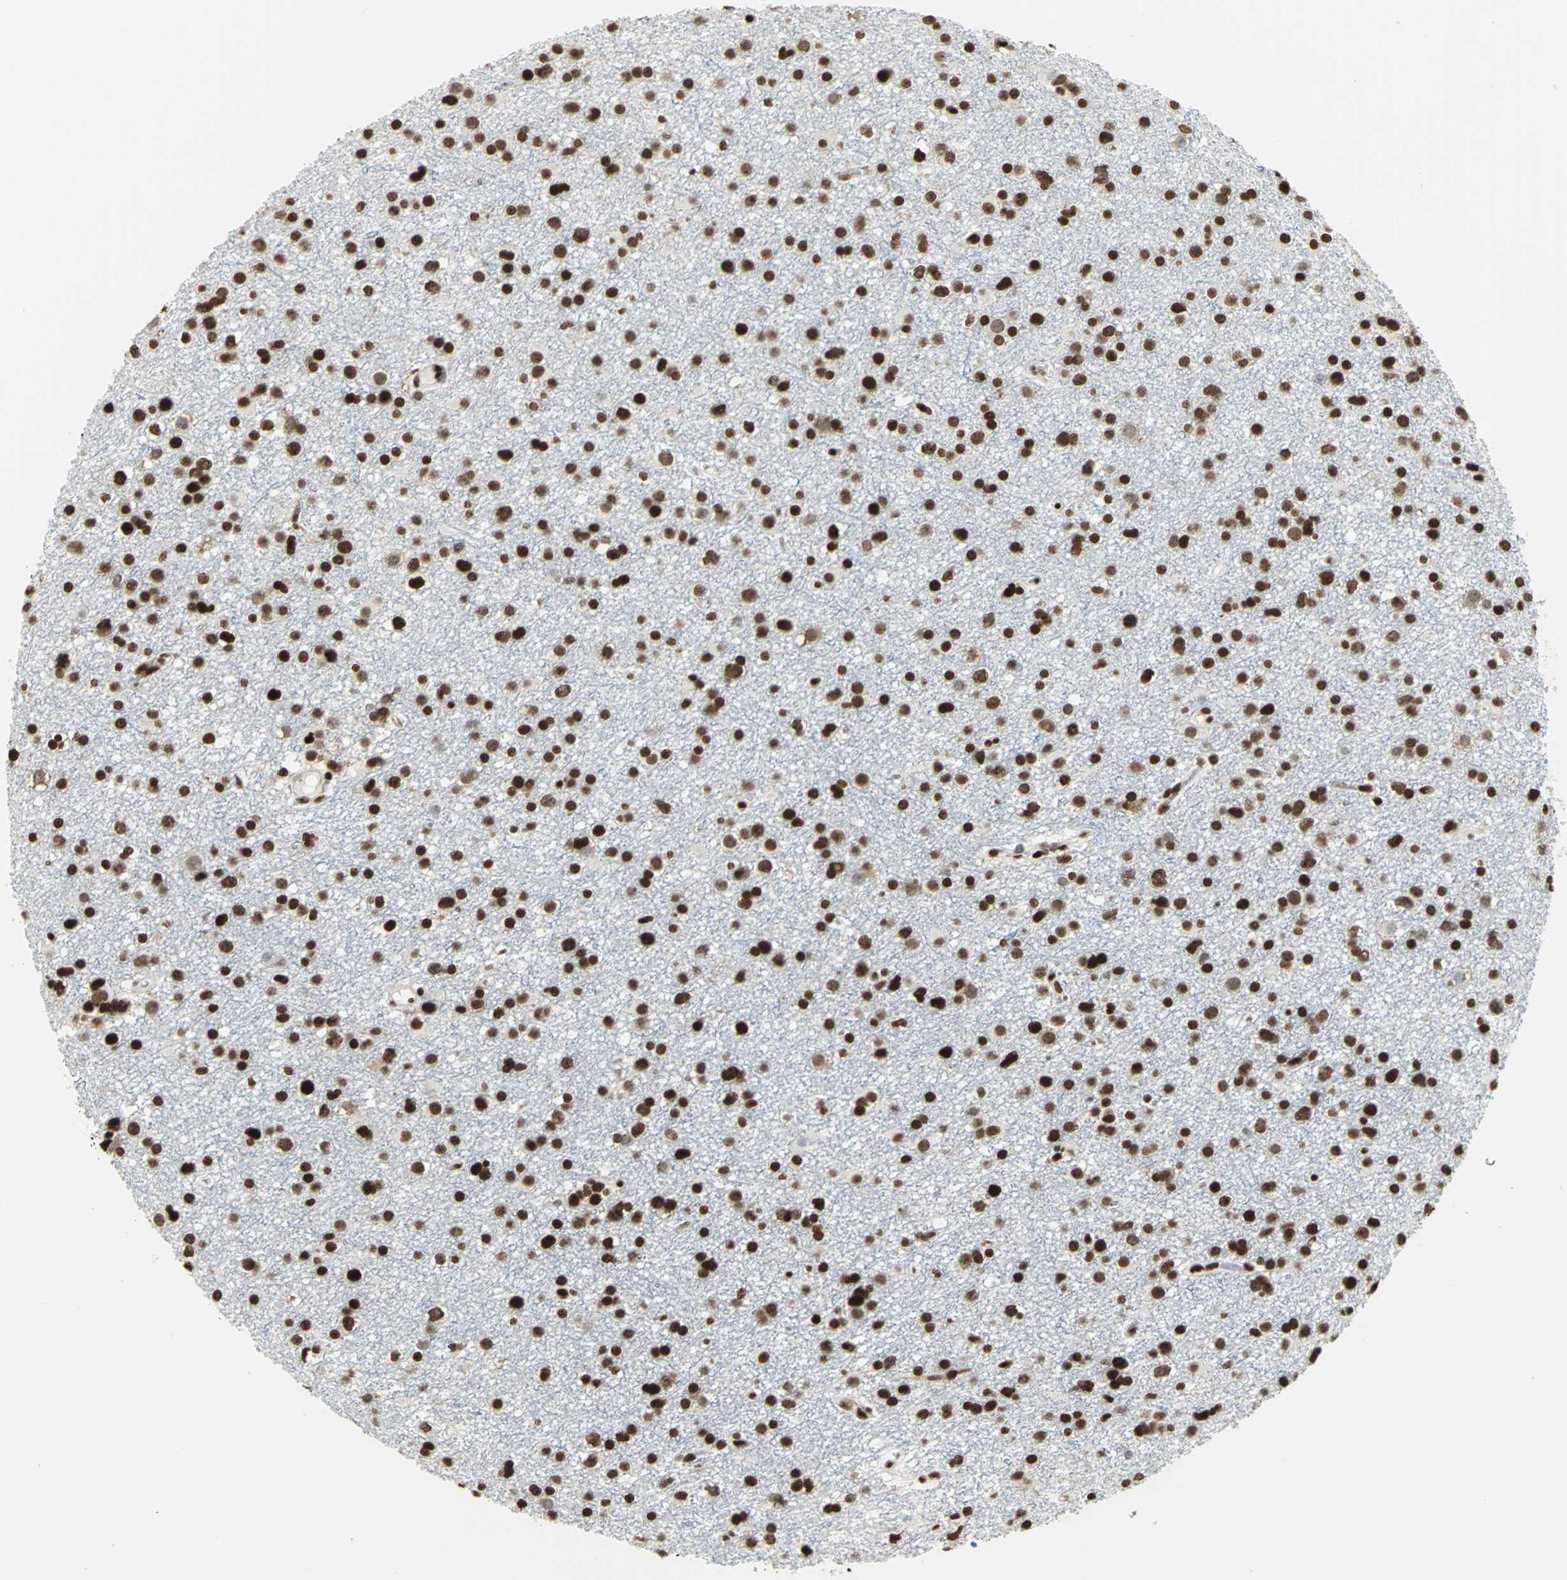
{"staining": {"intensity": "strong", "quantity": ">75%", "location": "nuclear"}, "tissue": "glioma", "cell_type": "Tumor cells", "image_type": "cancer", "snomed": [{"axis": "morphology", "description": "Glioma, malignant, Low grade"}, {"axis": "topography", "description": "Brain"}], "caption": "Immunohistochemistry (IHC) of human glioma reveals high levels of strong nuclear staining in approximately >75% of tumor cells.", "gene": "HMGB1", "patient": {"sex": "male", "age": 42}}